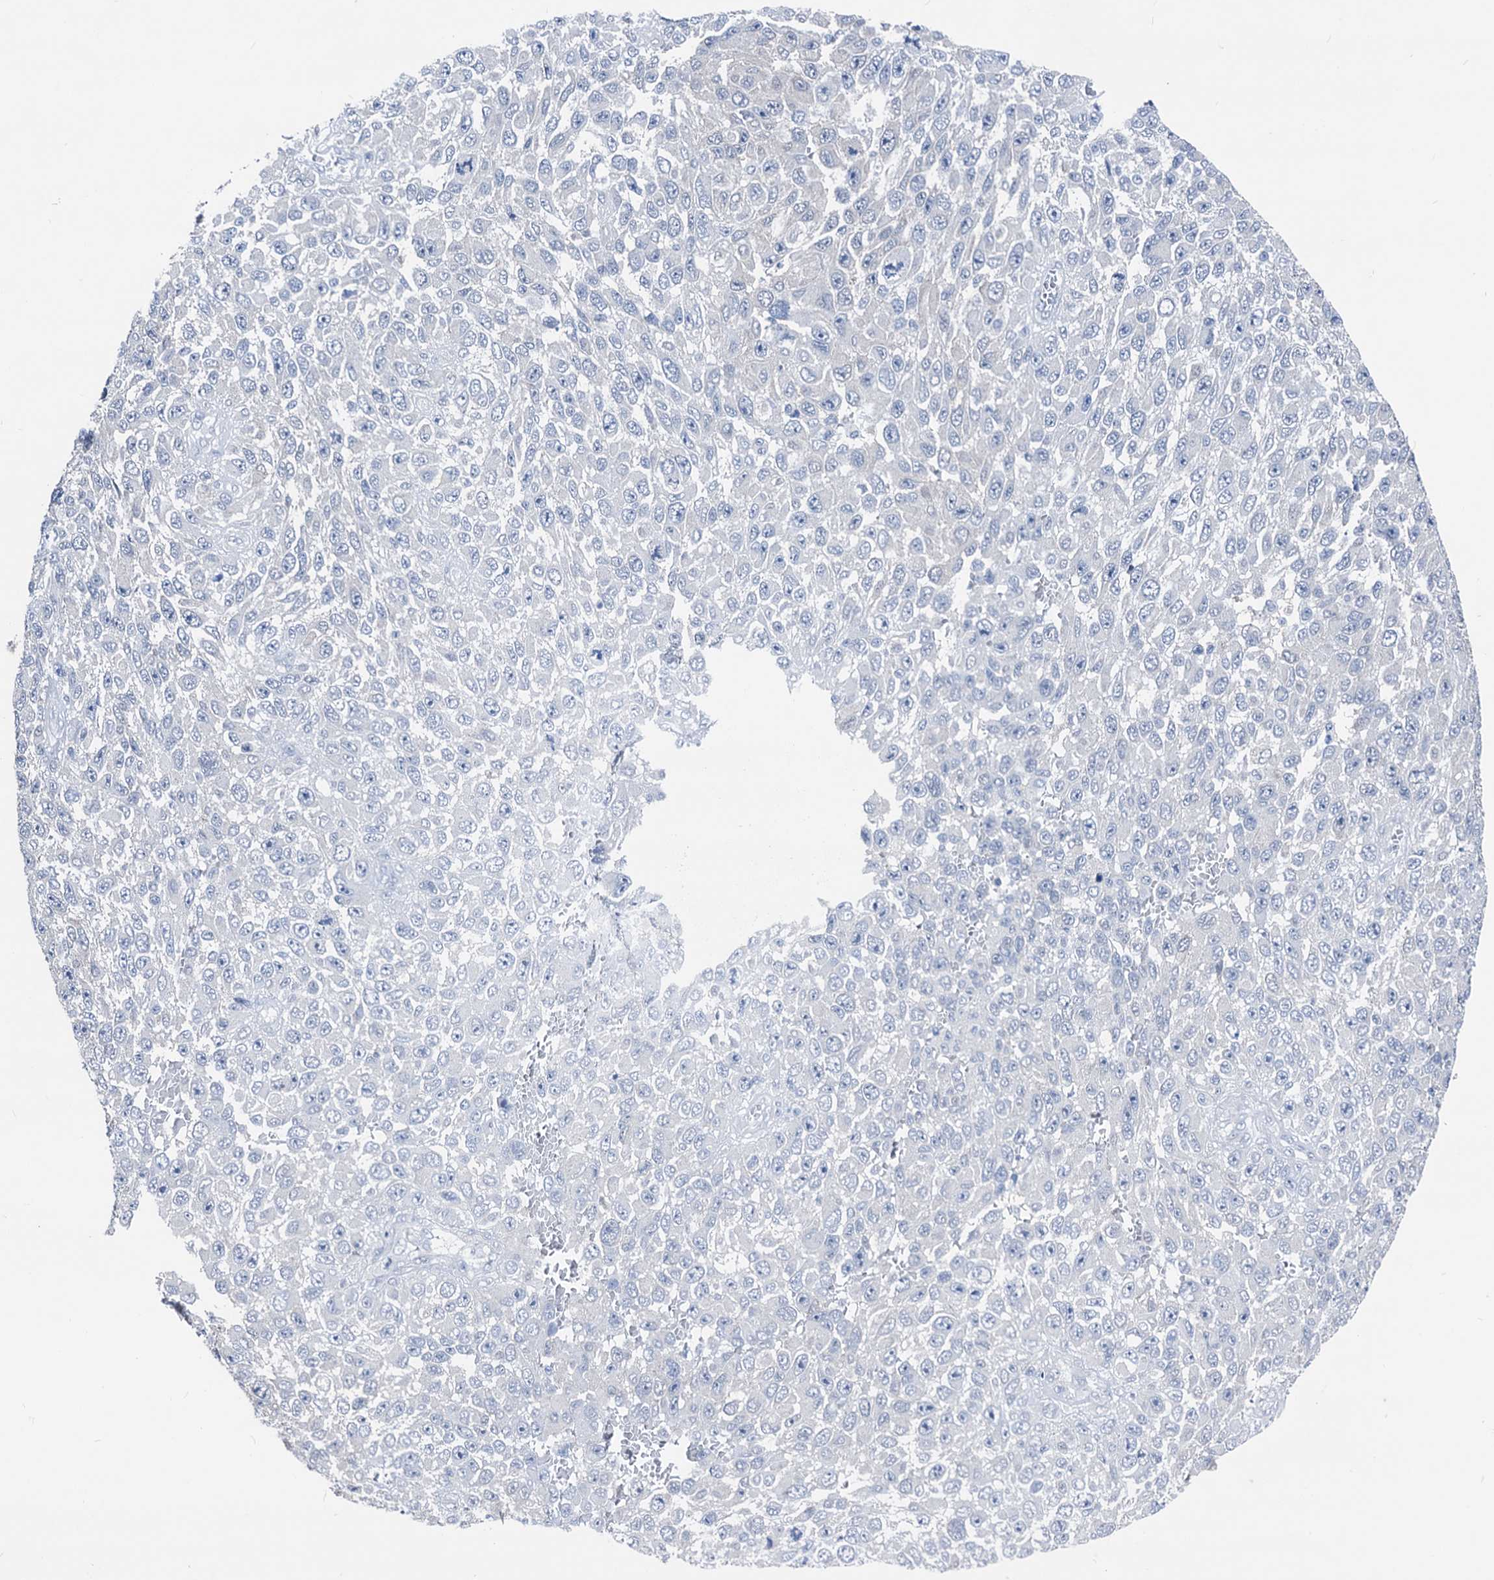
{"staining": {"intensity": "negative", "quantity": "none", "location": "none"}, "tissue": "melanoma", "cell_type": "Tumor cells", "image_type": "cancer", "snomed": [{"axis": "morphology", "description": "Normal tissue, NOS"}, {"axis": "morphology", "description": "Malignant melanoma, NOS"}, {"axis": "topography", "description": "Skin"}], "caption": "Immunohistochemistry (IHC) histopathology image of neoplastic tissue: melanoma stained with DAB exhibits no significant protein expression in tumor cells.", "gene": "GLO1", "patient": {"sex": "female", "age": 96}}